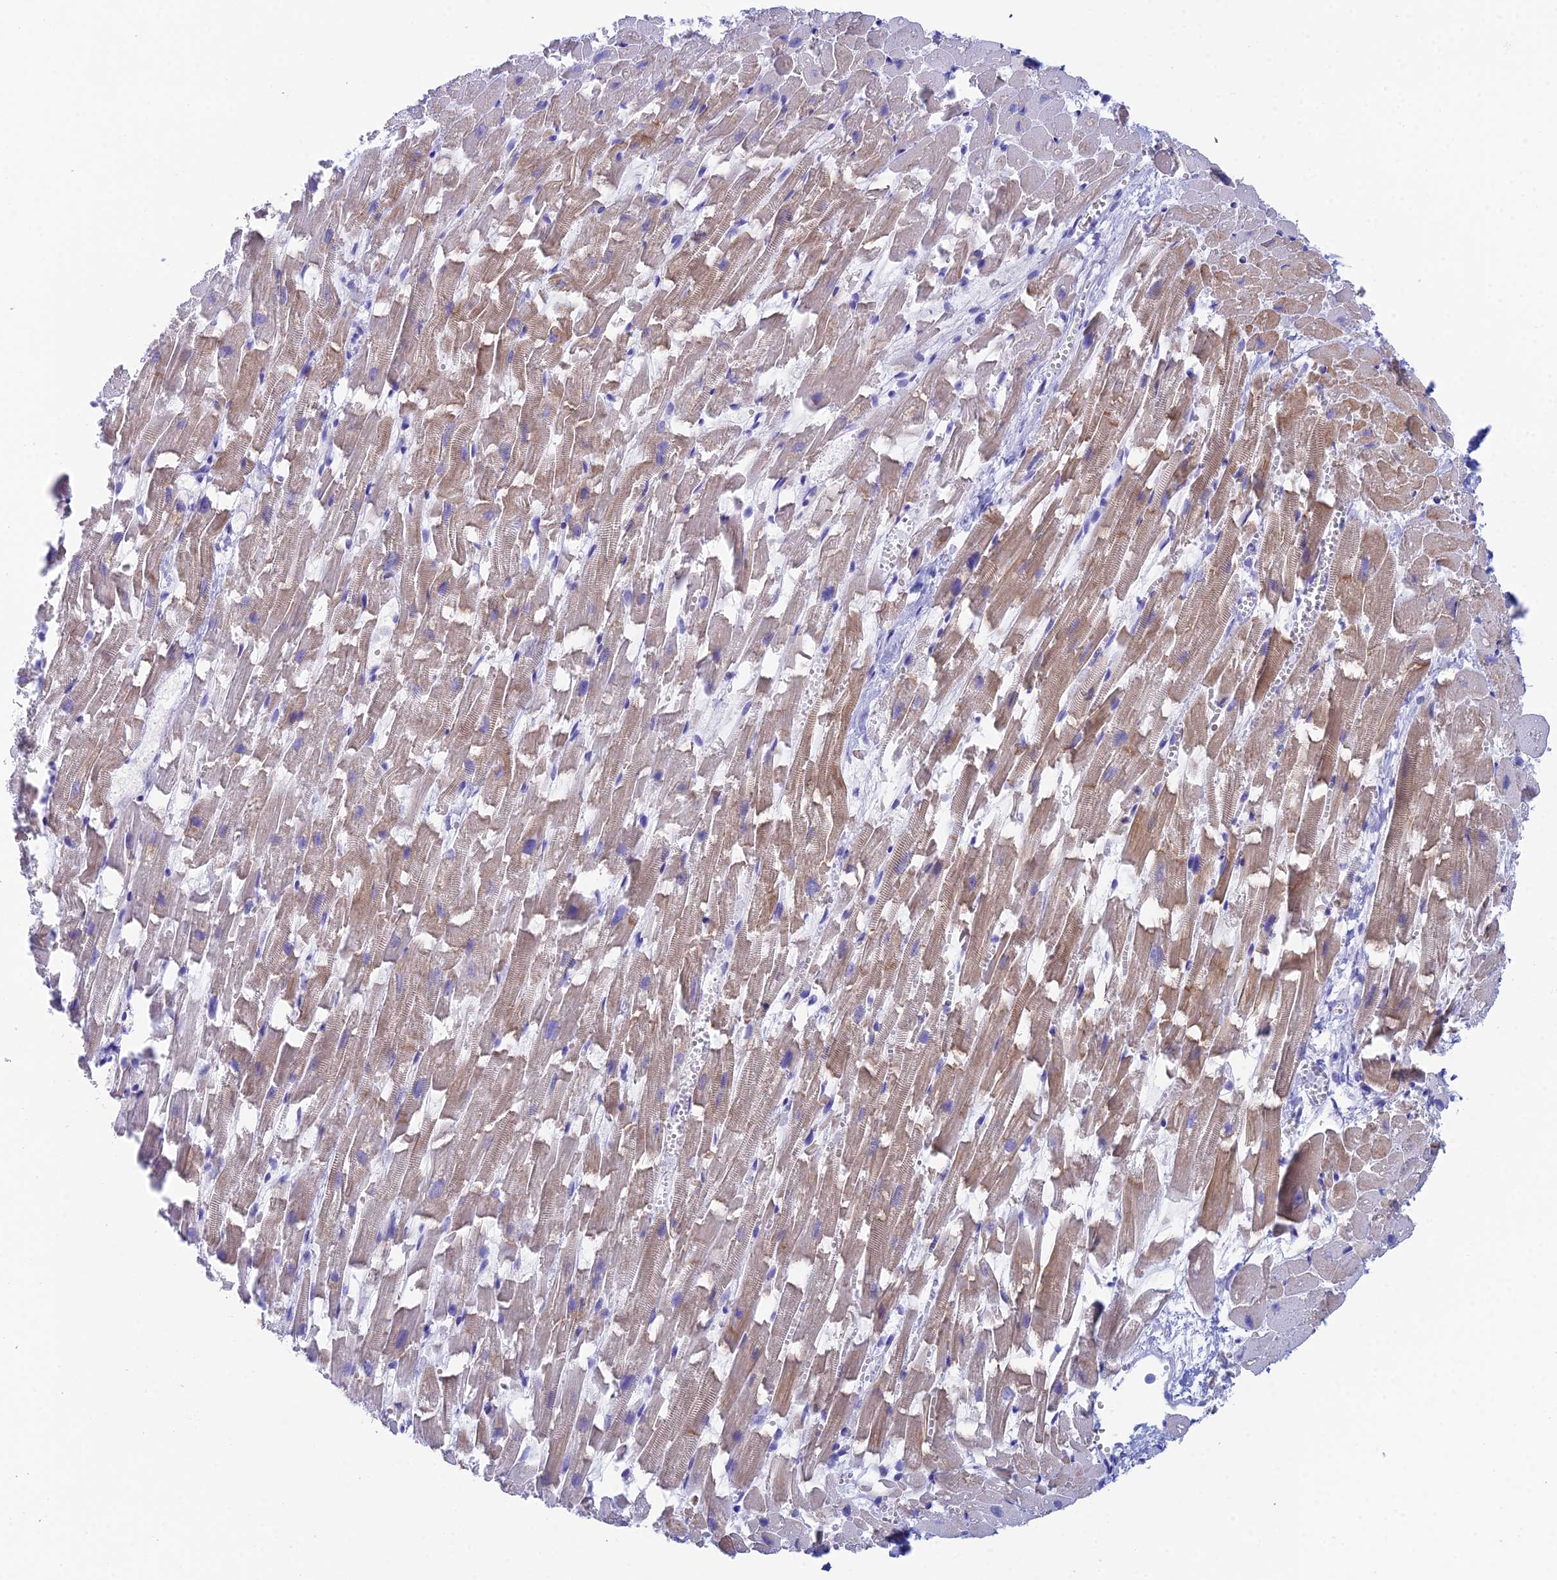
{"staining": {"intensity": "strong", "quantity": "25%-75%", "location": "cytoplasmic/membranous"}, "tissue": "heart muscle", "cell_type": "Cardiomyocytes", "image_type": "normal", "snomed": [{"axis": "morphology", "description": "Normal tissue, NOS"}, {"axis": "topography", "description": "Heart"}], "caption": "Heart muscle stained with a protein marker demonstrates strong staining in cardiomyocytes.", "gene": "REG1A", "patient": {"sex": "female", "age": 64}}